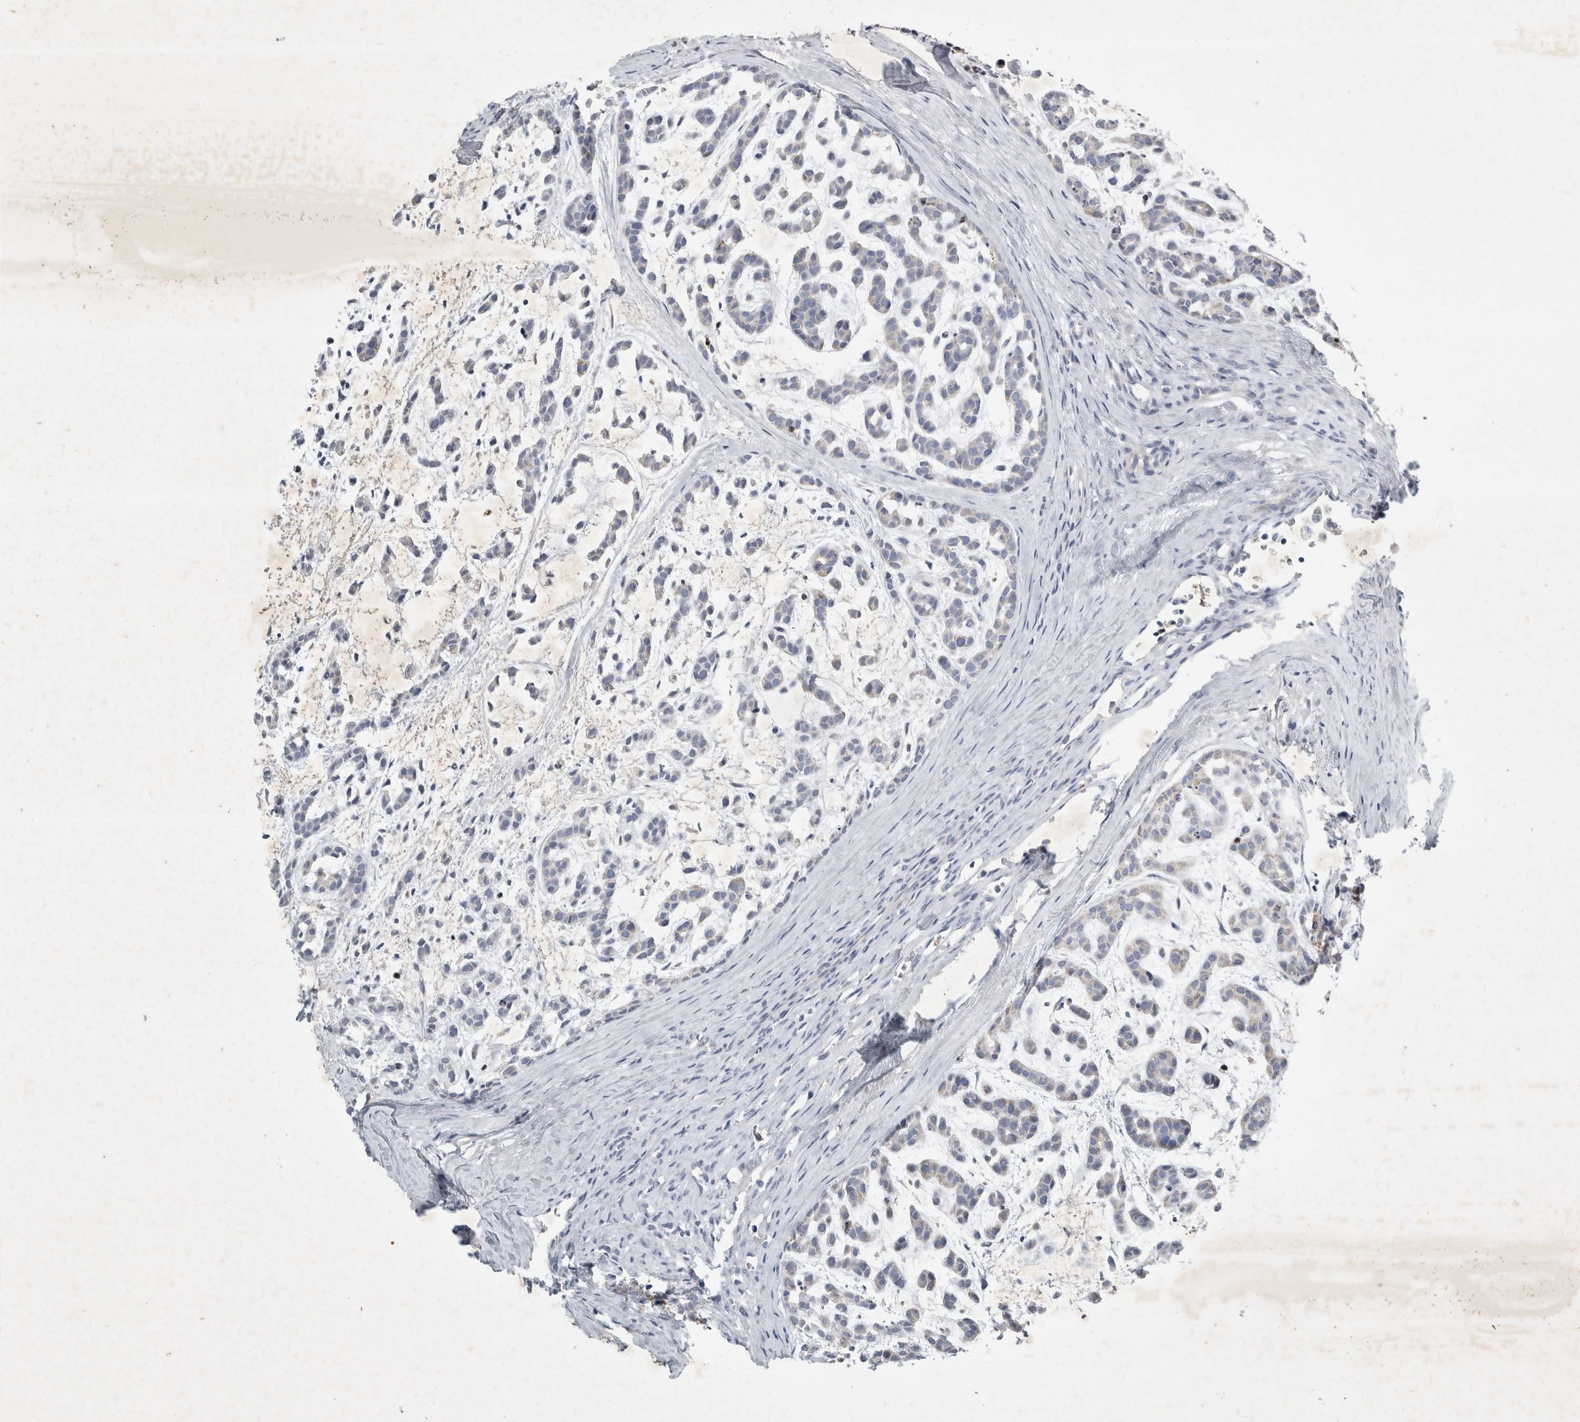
{"staining": {"intensity": "negative", "quantity": "none", "location": "none"}, "tissue": "head and neck cancer", "cell_type": "Tumor cells", "image_type": "cancer", "snomed": [{"axis": "morphology", "description": "Adenocarcinoma, NOS"}, {"axis": "morphology", "description": "Adenoma, NOS"}, {"axis": "topography", "description": "Head-Neck"}], "caption": "There is no significant expression in tumor cells of head and neck cancer (adenoma).", "gene": "FXYD7", "patient": {"sex": "female", "age": 55}}